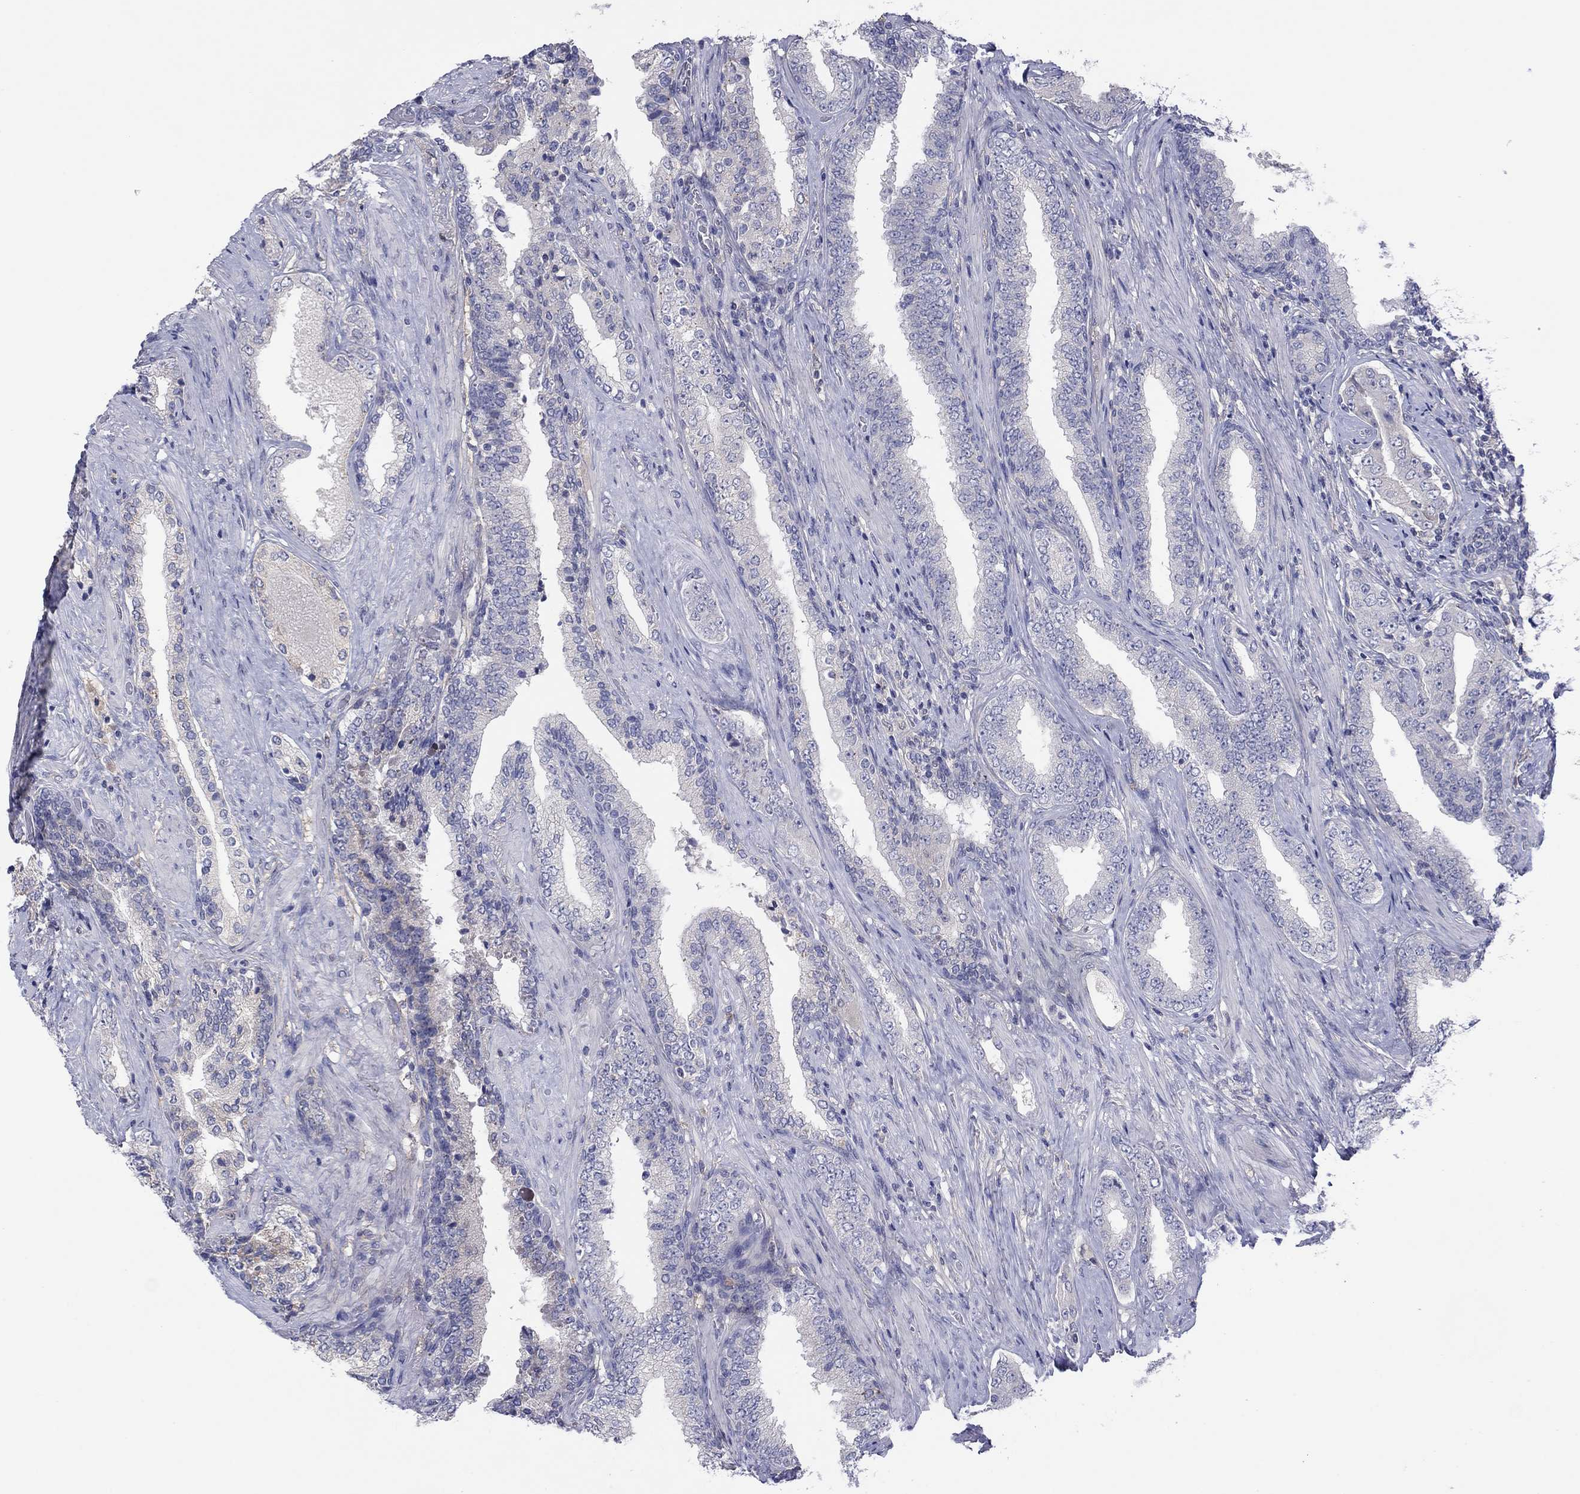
{"staining": {"intensity": "negative", "quantity": "none", "location": "none"}, "tissue": "prostate cancer", "cell_type": "Tumor cells", "image_type": "cancer", "snomed": [{"axis": "morphology", "description": "Adenocarcinoma, Low grade"}, {"axis": "topography", "description": "Prostate and seminal vesicle, NOS"}], "caption": "This is a micrograph of immunohistochemistry staining of prostate cancer (adenocarcinoma (low-grade)), which shows no staining in tumor cells. (DAB immunohistochemistry with hematoxylin counter stain).", "gene": "CYP2B6", "patient": {"sex": "male", "age": 61}}